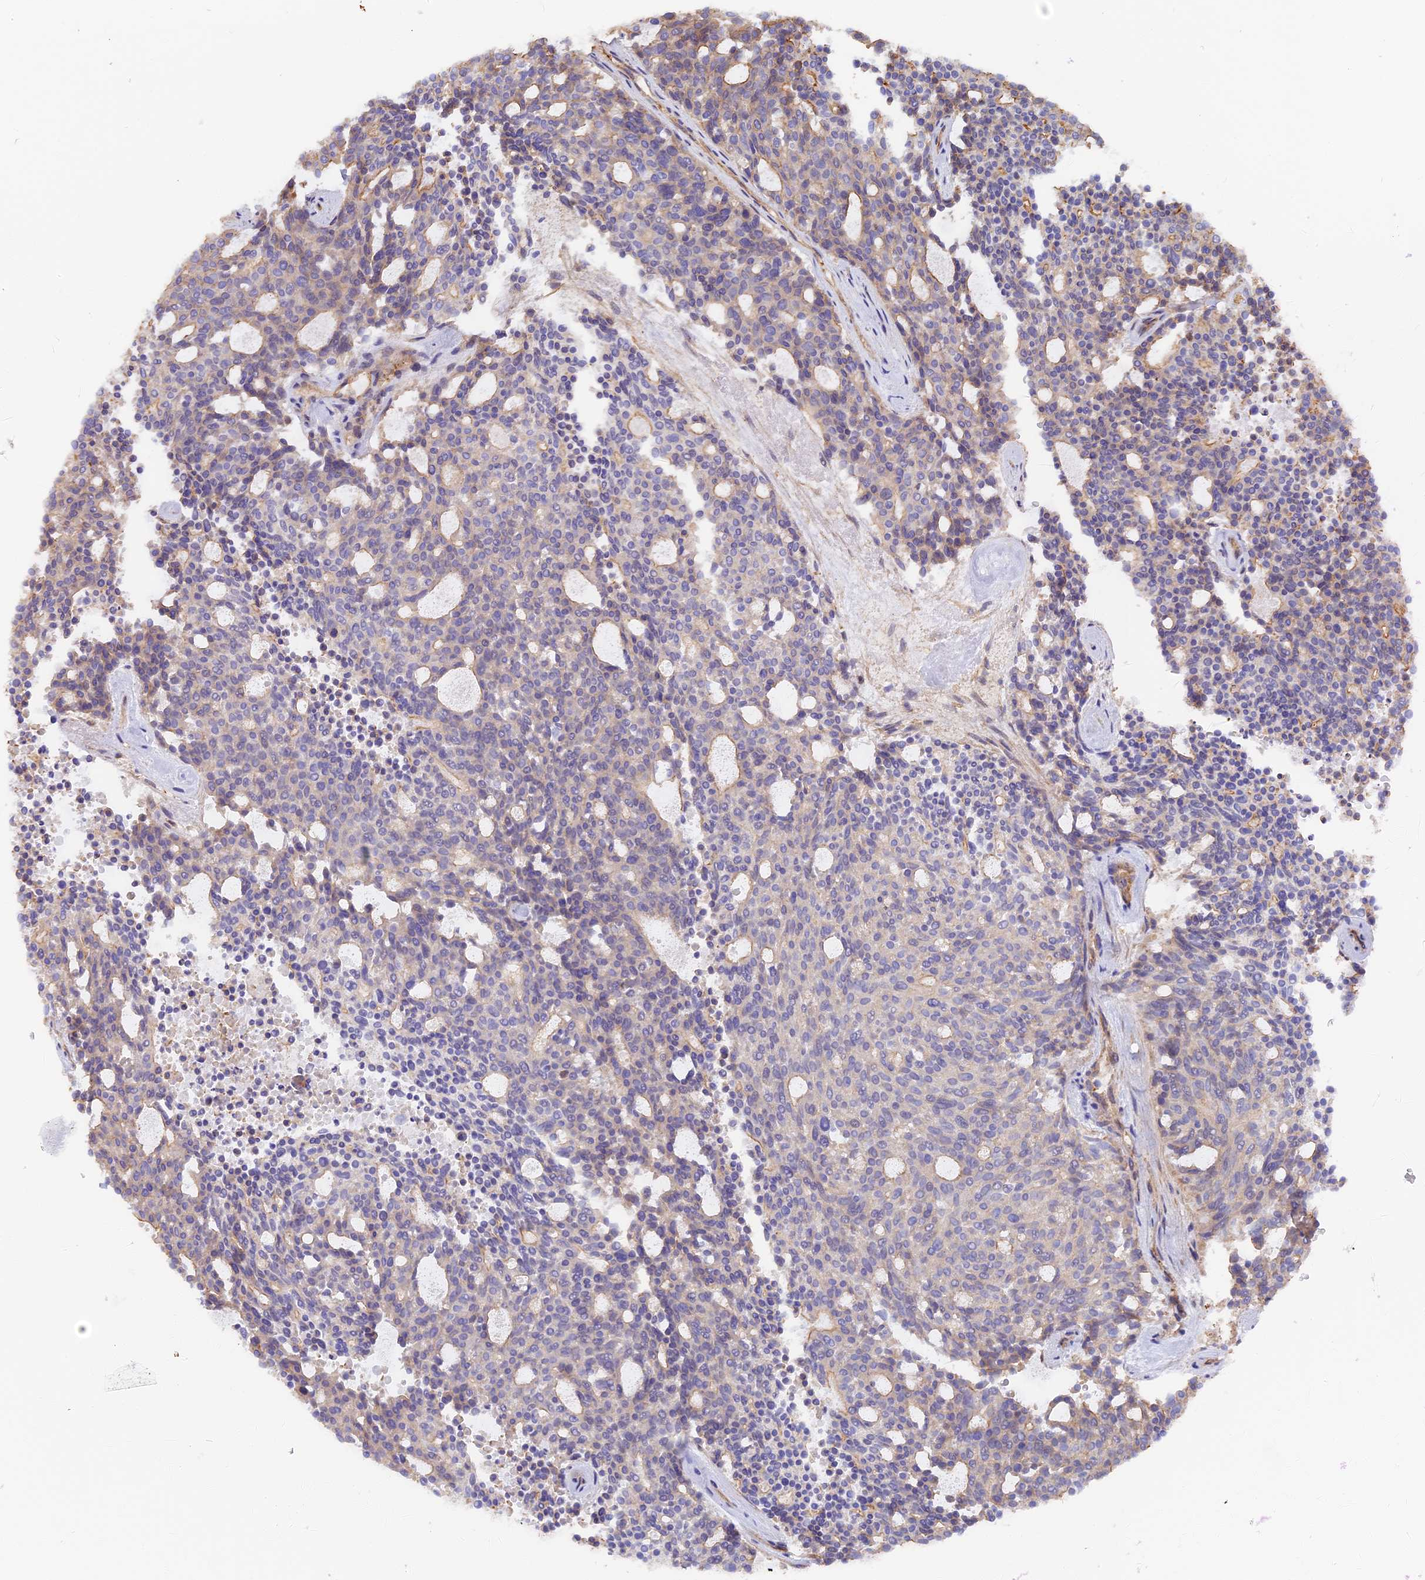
{"staining": {"intensity": "negative", "quantity": "none", "location": "none"}, "tissue": "carcinoid", "cell_type": "Tumor cells", "image_type": "cancer", "snomed": [{"axis": "morphology", "description": "Carcinoid, malignant, NOS"}, {"axis": "topography", "description": "Pancreas"}], "caption": "An immunohistochemistry micrograph of carcinoid (malignant) is shown. There is no staining in tumor cells of carcinoid (malignant).", "gene": "VPS18", "patient": {"sex": "female", "age": 54}}